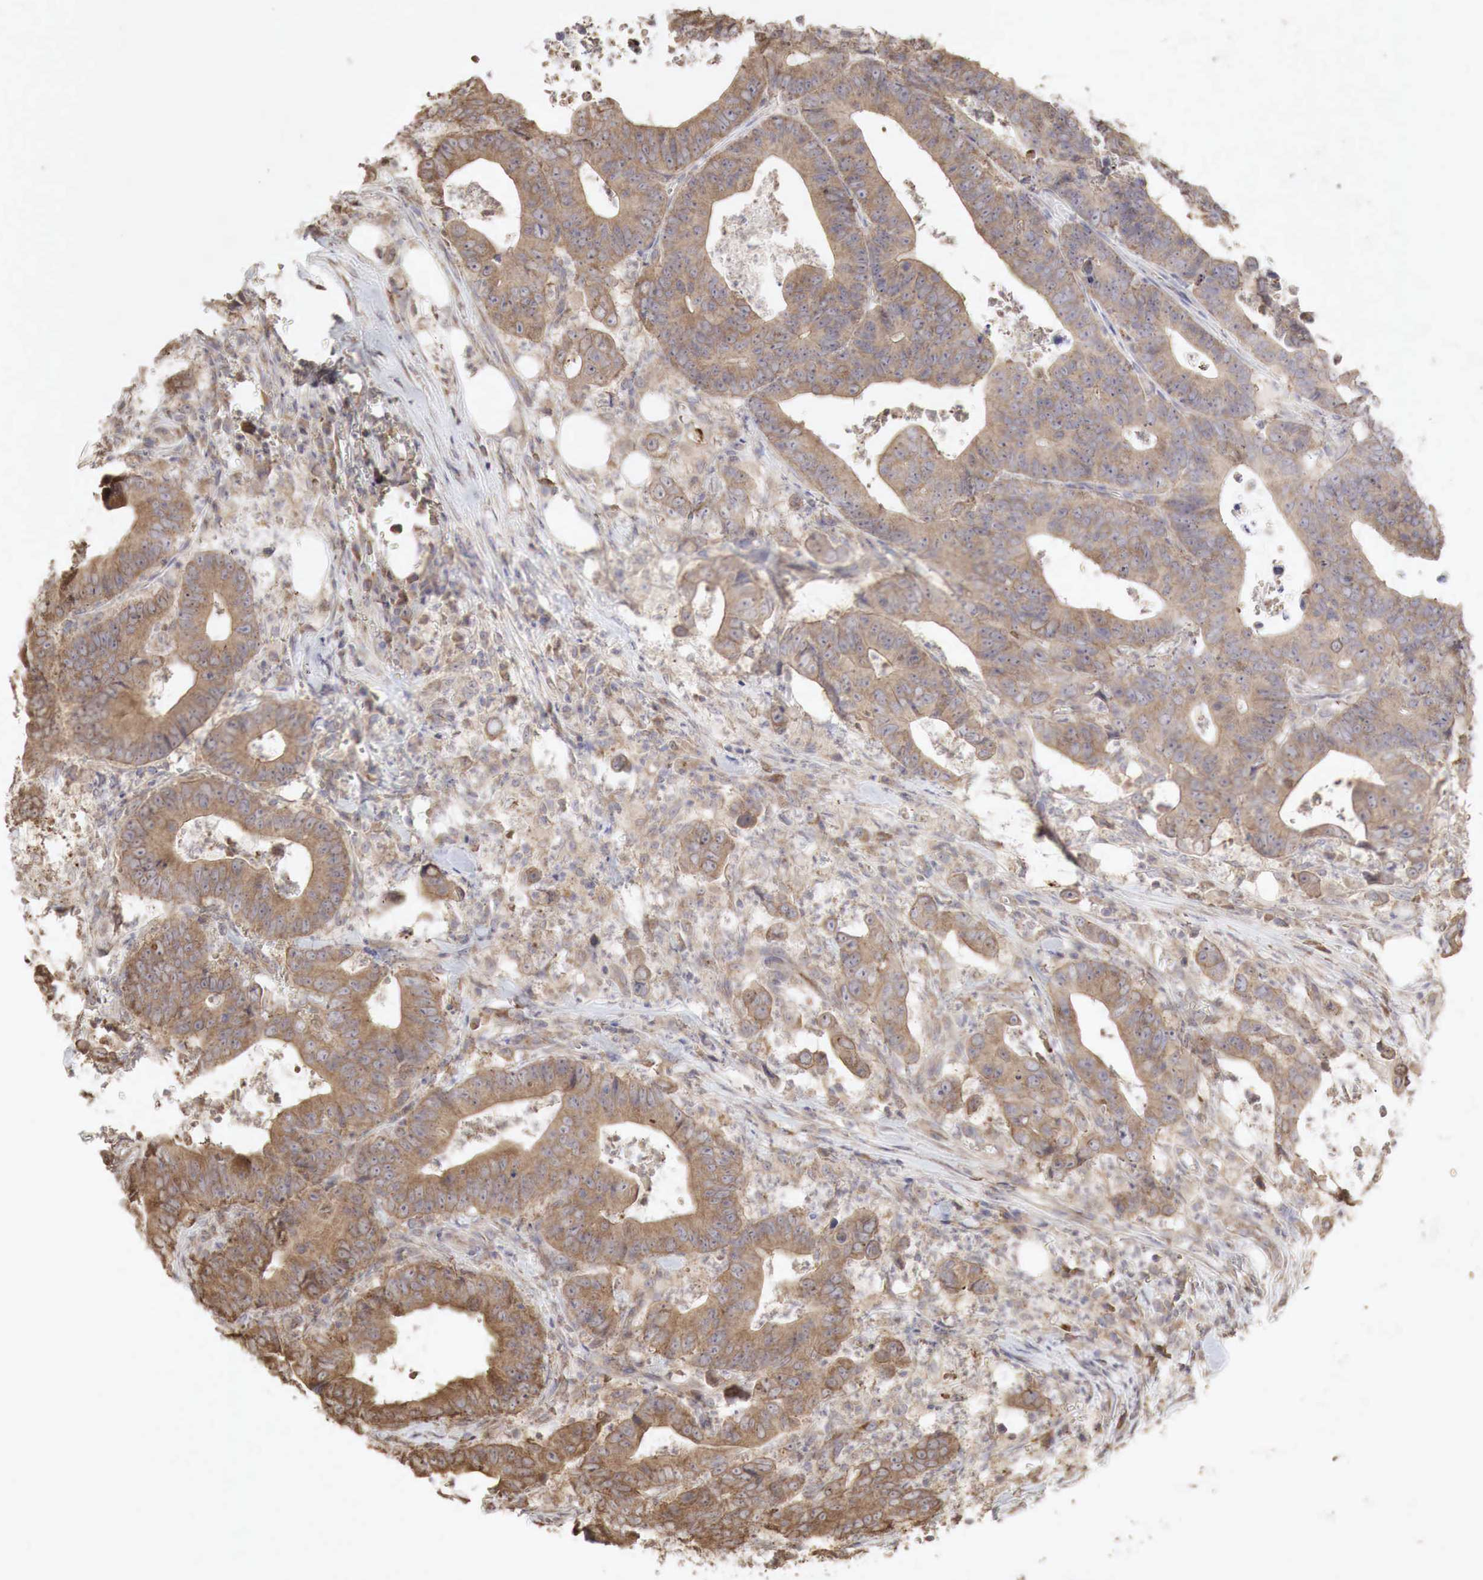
{"staining": {"intensity": "weak", "quantity": ">75%", "location": "cytoplasmic/membranous"}, "tissue": "colorectal cancer", "cell_type": "Tumor cells", "image_type": "cancer", "snomed": [{"axis": "morphology", "description": "Adenocarcinoma, NOS"}, {"axis": "topography", "description": "Colon"}], "caption": "About >75% of tumor cells in colorectal adenocarcinoma demonstrate weak cytoplasmic/membranous protein expression as visualized by brown immunohistochemical staining.", "gene": "PABPC5", "patient": {"sex": "female", "age": 76}}